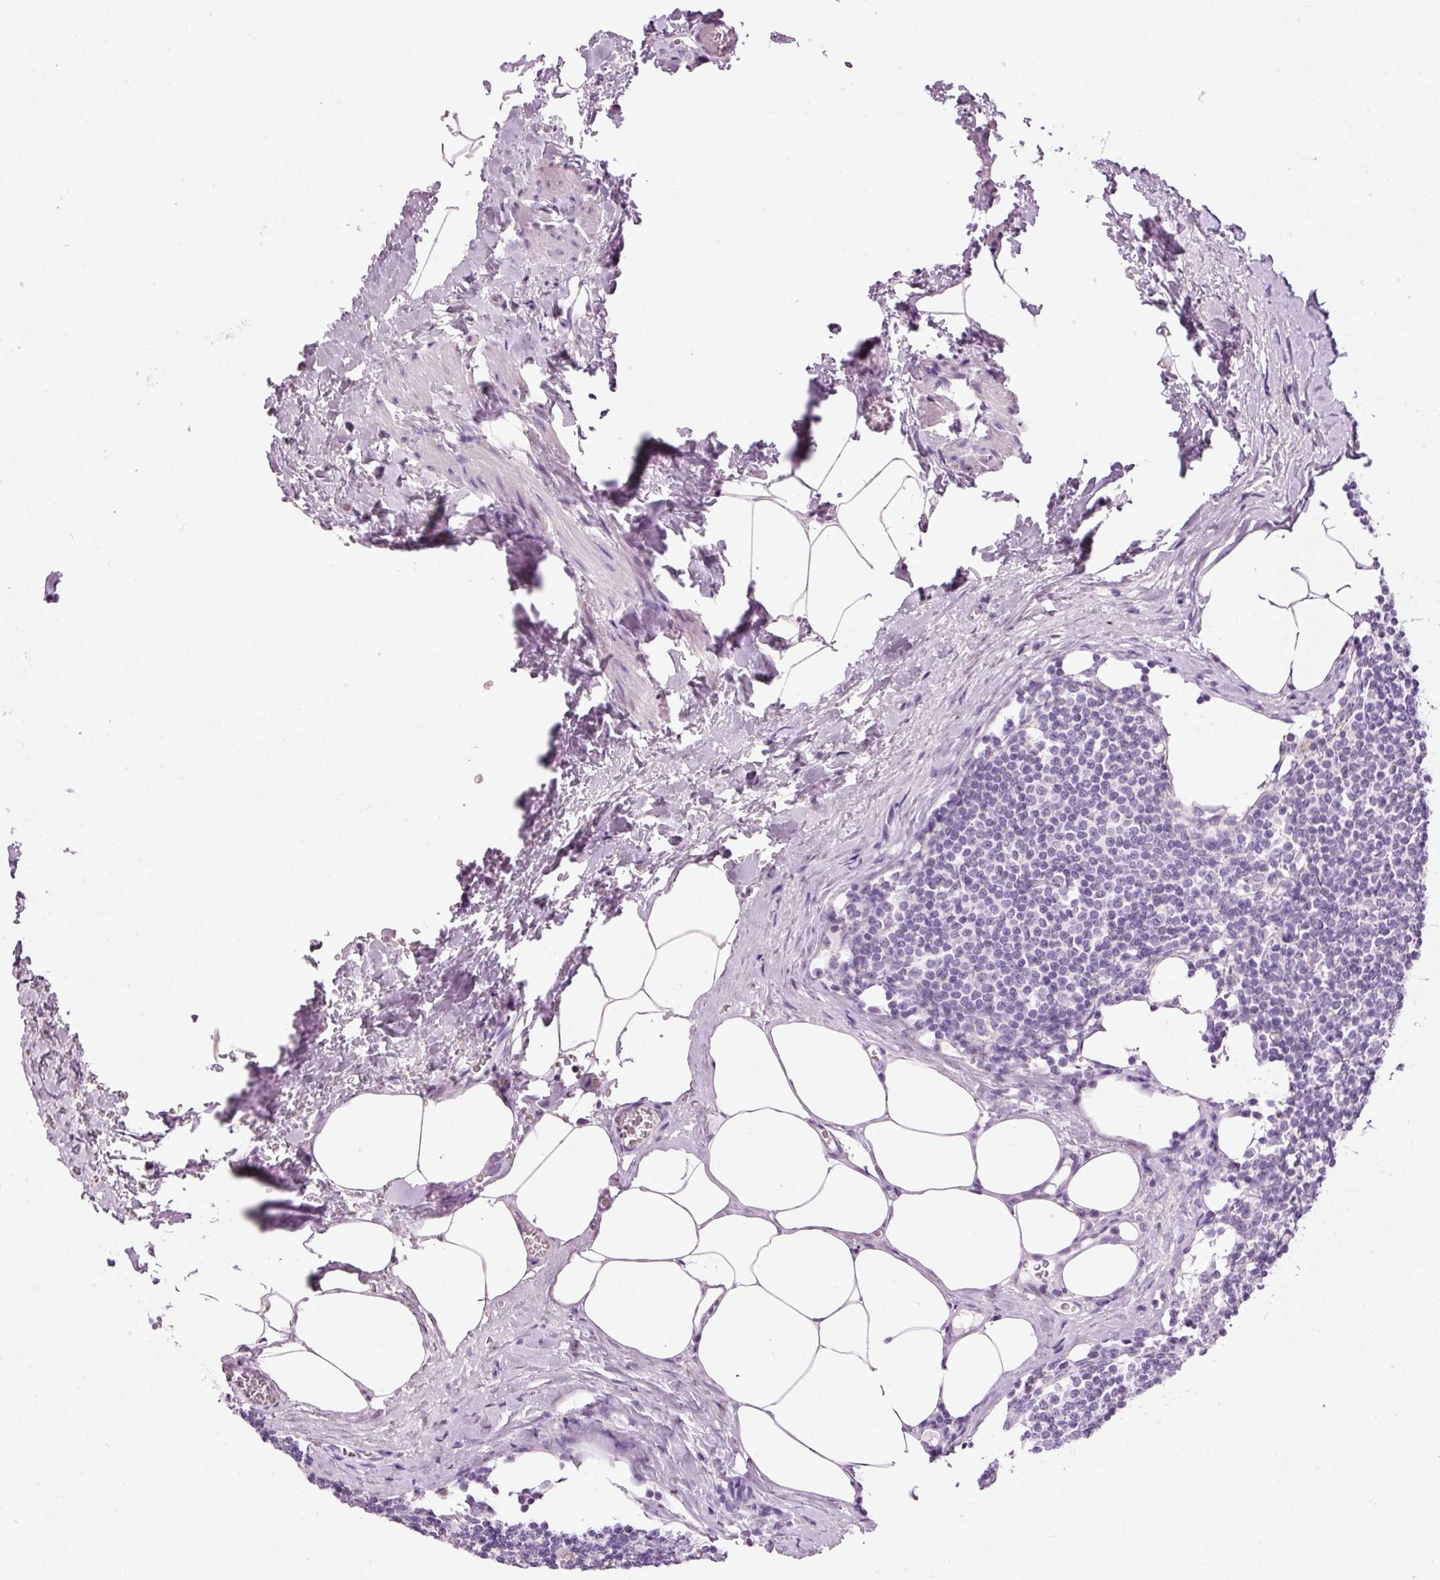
{"staining": {"intensity": "negative", "quantity": "none", "location": "none"}, "tissue": "lymph node", "cell_type": "Germinal center cells", "image_type": "normal", "snomed": [{"axis": "morphology", "description": "Normal tissue, NOS"}, {"axis": "topography", "description": "Lymph node"}], "caption": "Lymph node stained for a protein using IHC reveals no expression germinal center cells.", "gene": "CARD16", "patient": {"sex": "female", "age": 59}}